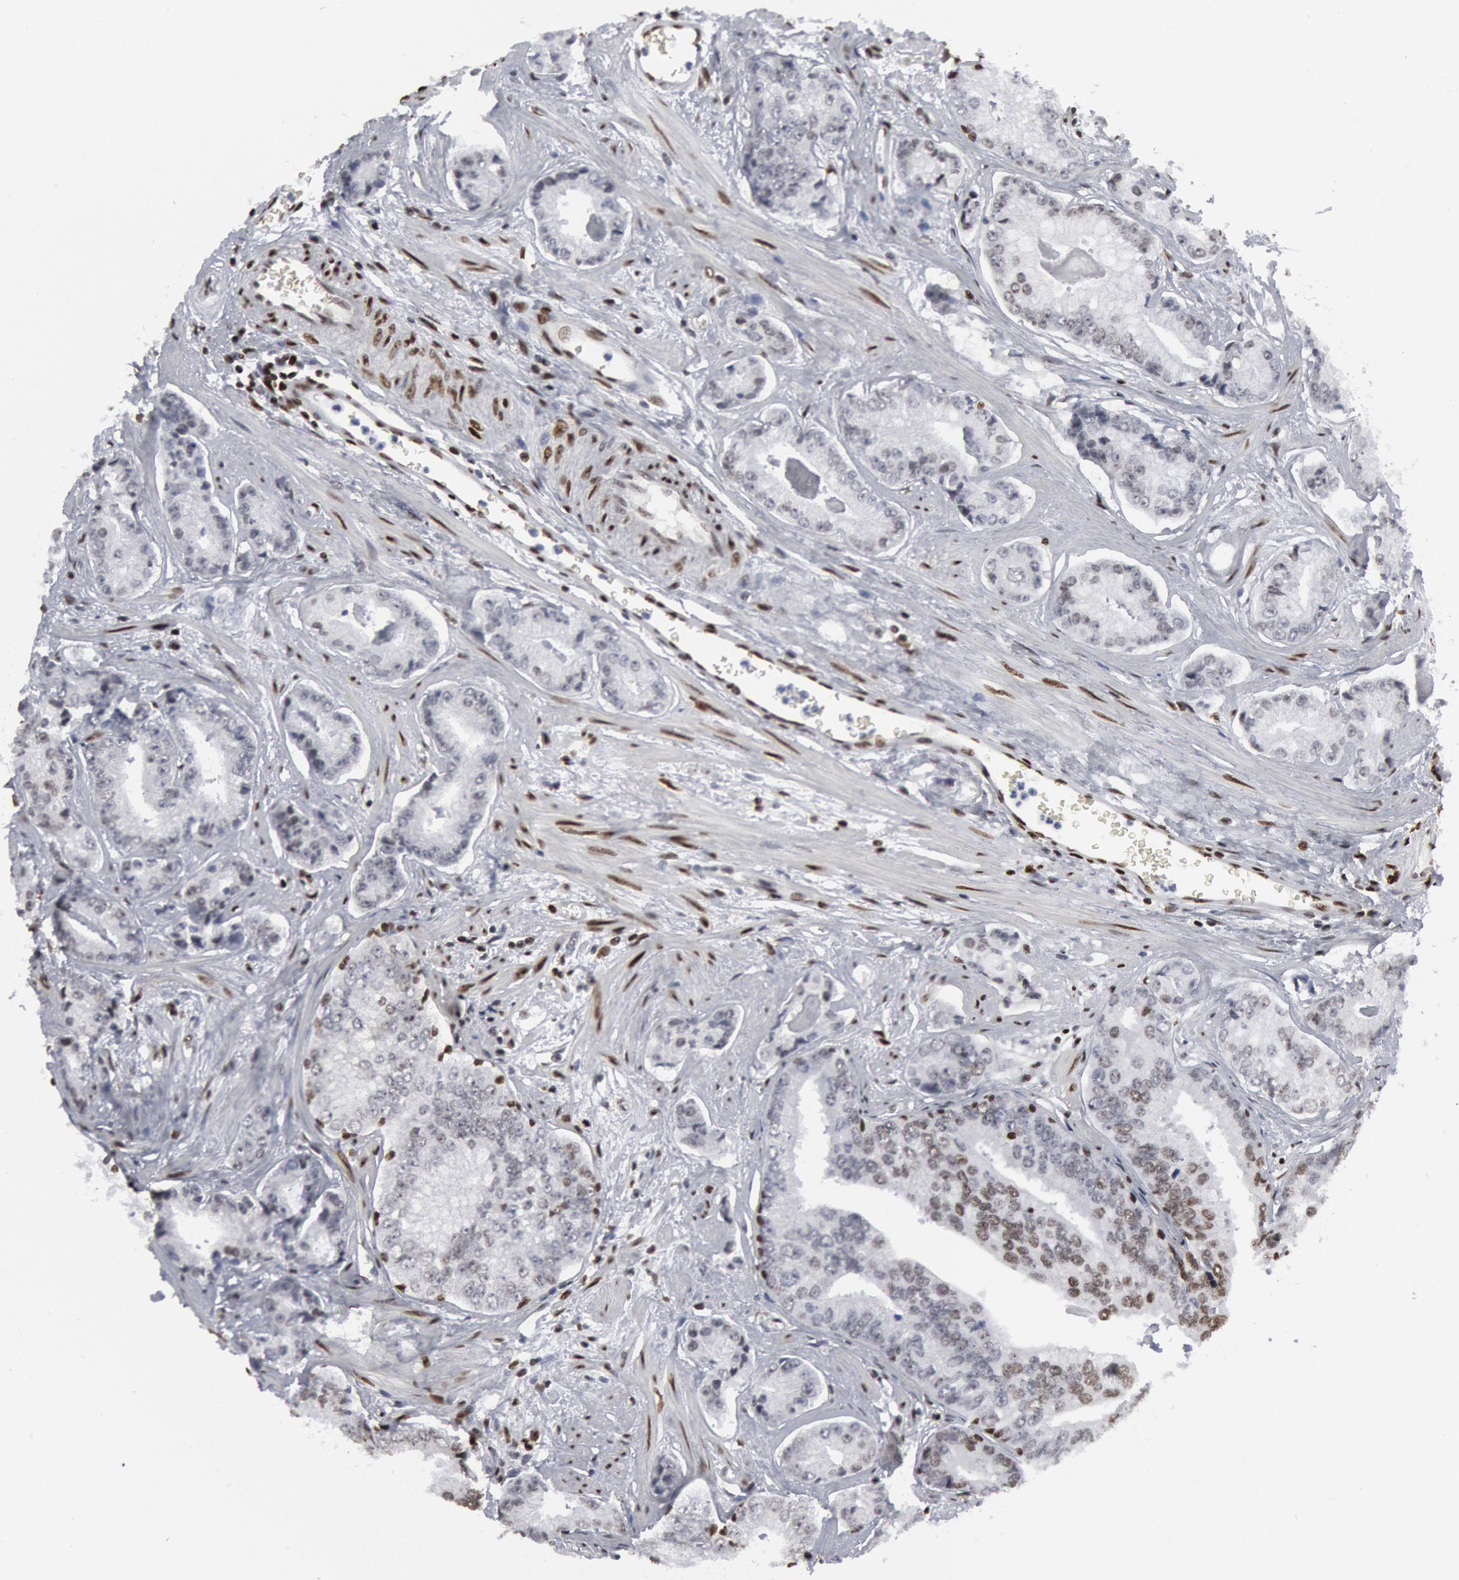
{"staining": {"intensity": "negative", "quantity": "none", "location": "none"}, "tissue": "prostate cancer", "cell_type": "Tumor cells", "image_type": "cancer", "snomed": [{"axis": "morphology", "description": "Adenocarcinoma, High grade"}, {"axis": "topography", "description": "Prostate"}], "caption": "Tumor cells are negative for protein expression in human prostate cancer.", "gene": "MECP2", "patient": {"sex": "male", "age": 56}}